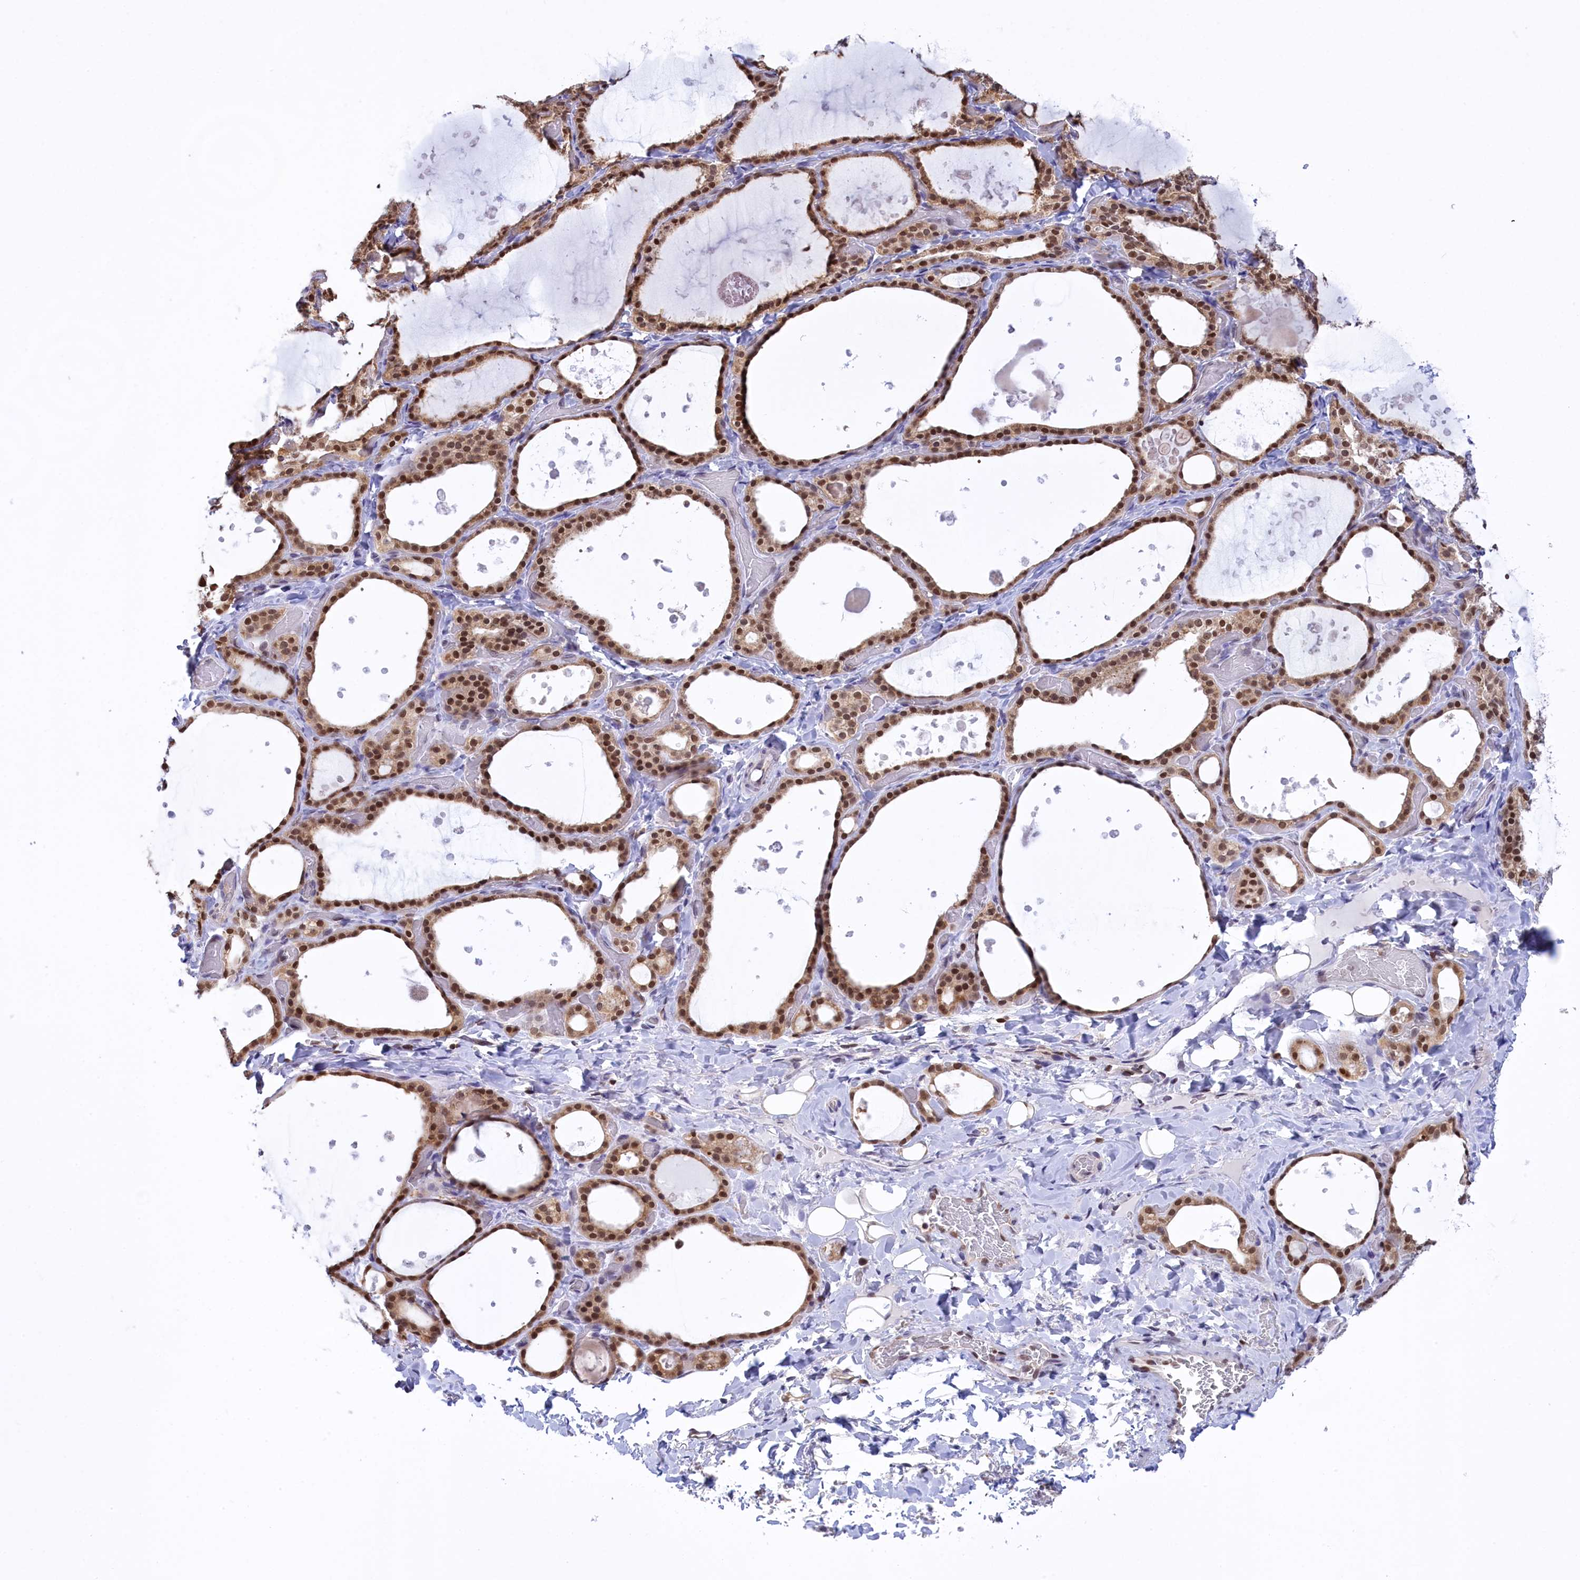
{"staining": {"intensity": "moderate", "quantity": ">75%", "location": "nuclear"}, "tissue": "thyroid gland", "cell_type": "Glandular cells", "image_type": "normal", "snomed": [{"axis": "morphology", "description": "Normal tissue, NOS"}, {"axis": "topography", "description": "Thyroid gland"}], "caption": "A histopathology image of human thyroid gland stained for a protein reveals moderate nuclear brown staining in glandular cells.", "gene": "IZUMO2", "patient": {"sex": "female", "age": 44}}